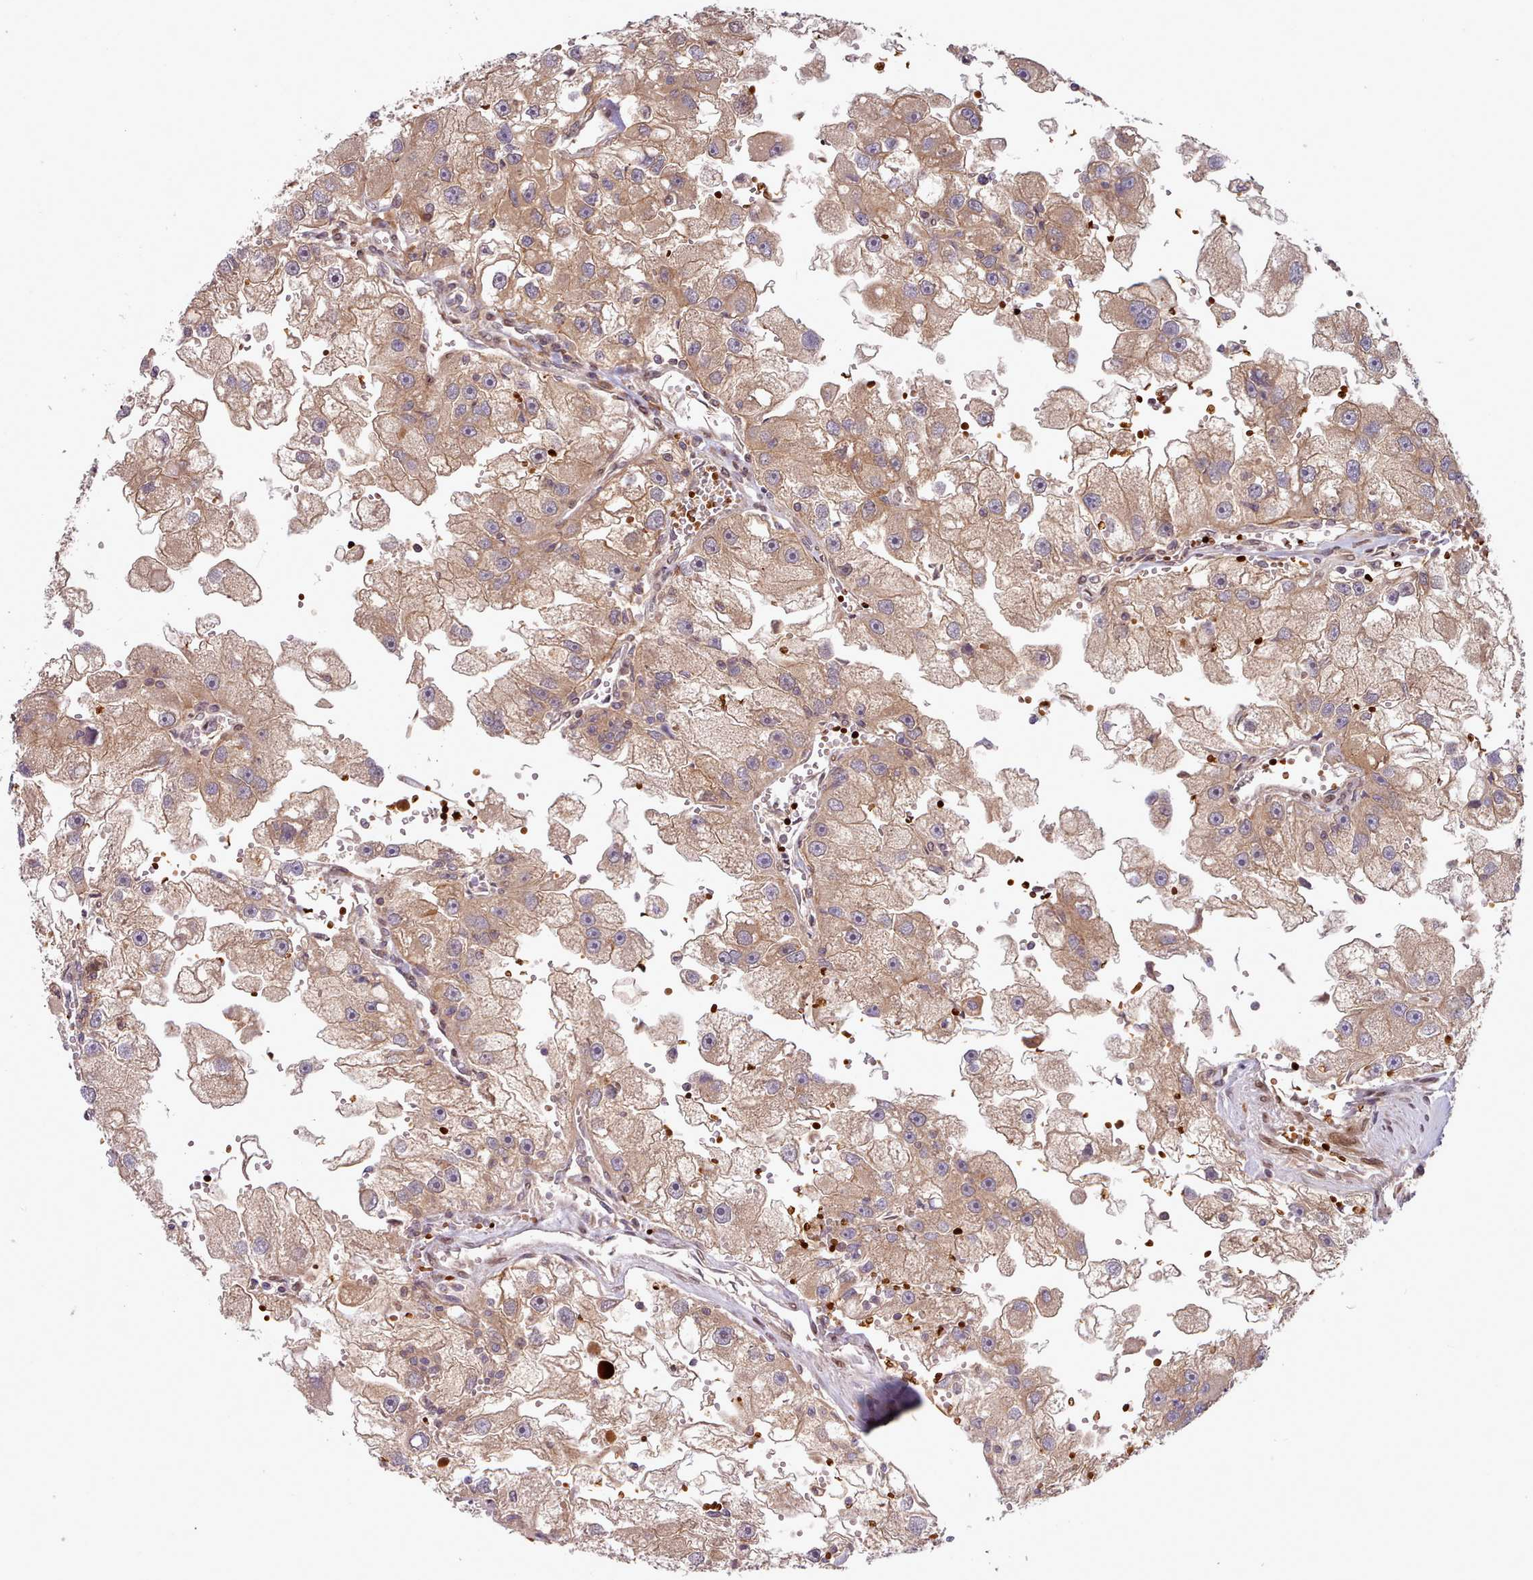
{"staining": {"intensity": "moderate", "quantity": ">75%", "location": "cytoplasmic/membranous"}, "tissue": "renal cancer", "cell_type": "Tumor cells", "image_type": "cancer", "snomed": [{"axis": "morphology", "description": "Adenocarcinoma, NOS"}, {"axis": "topography", "description": "Kidney"}], "caption": "Protein staining by immunohistochemistry demonstrates moderate cytoplasmic/membranous positivity in approximately >75% of tumor cells in renal adenocarcinoma.", "gene": "UBE2G1", "patient": {"sex": "male", "age": 63}}